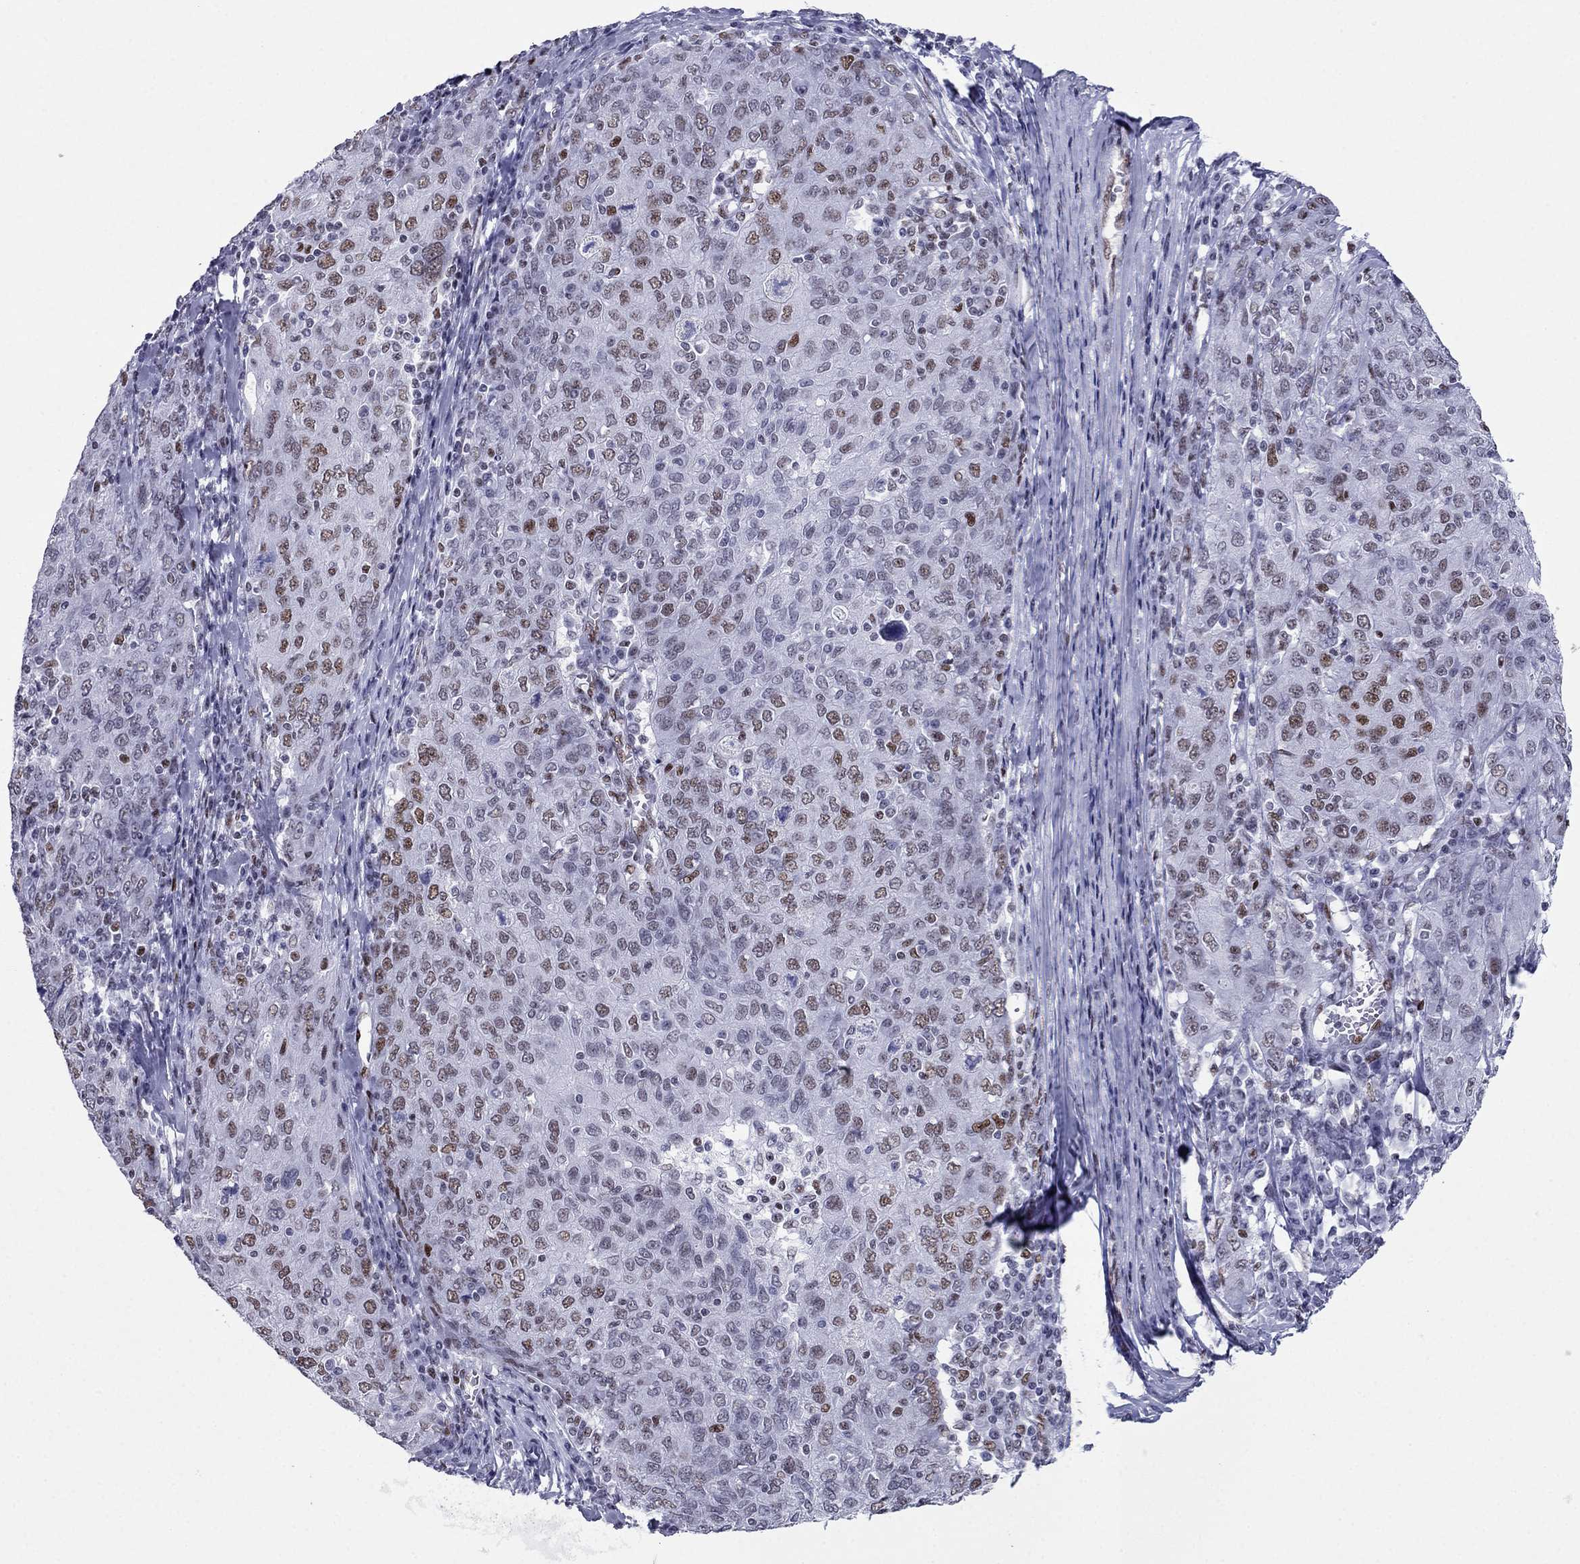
{"staining": {"intensity": "moderate", "quantity": "25%-75%", "location": "nuclear"}, "tissue": "ovarian cancer", "cell_type": "Tumor cells", "image_type": "cancer", "snomed": [{"axis": "morphology", "description": "Carcinoma, endometroid"}, {"axis": "topography", "description": "Ovary"}], "caption": "A micrograph of ovarian cancer (endometroid carcinoma) stained for a protein displays moderate nuclear brown staining in tumor cells.", "gene": "PPM1G", "patient": {"sex": "female", "age": 50}}